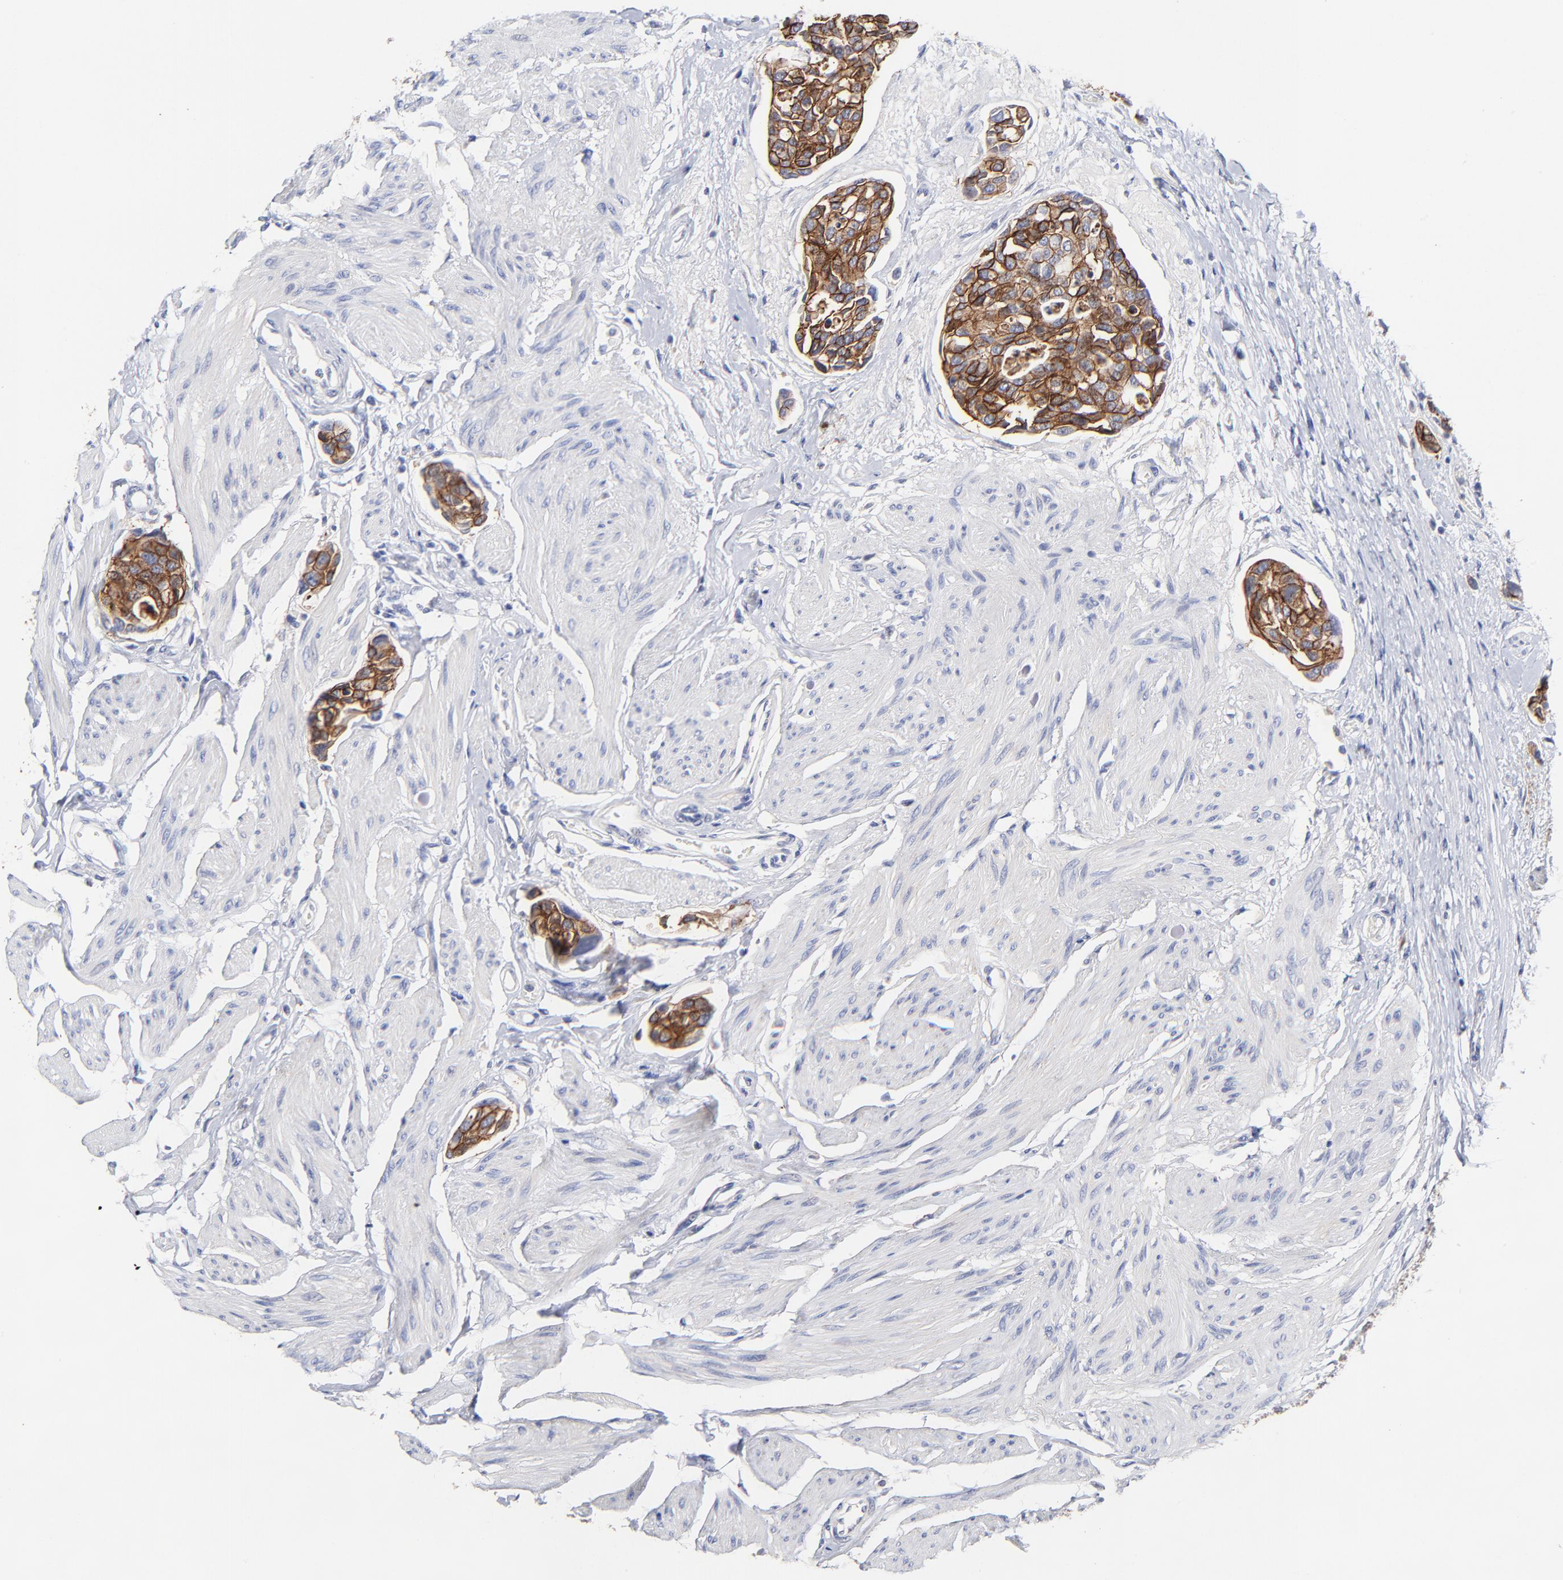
{"staining": {"intensity": "strong", "quantity": ">75%", "location": "cytoplasmic/membranous"}, "tissue": "urothelial cancer", "cell_type": "Tumor cells", "image_type": "cancer", "snomed": [{"axis": "morphology", "description": "Urothelial carcinoma, High grade"}, {"axis": "topography", "description": "Urinary bladder"}], "caption": "Protein staining shows strong cytoplasmic/membranous expression in about >75% of tumor cells in urothelial cancer.", "gene": "CXADR", "patient": {"sex": "male", "age": 78}}